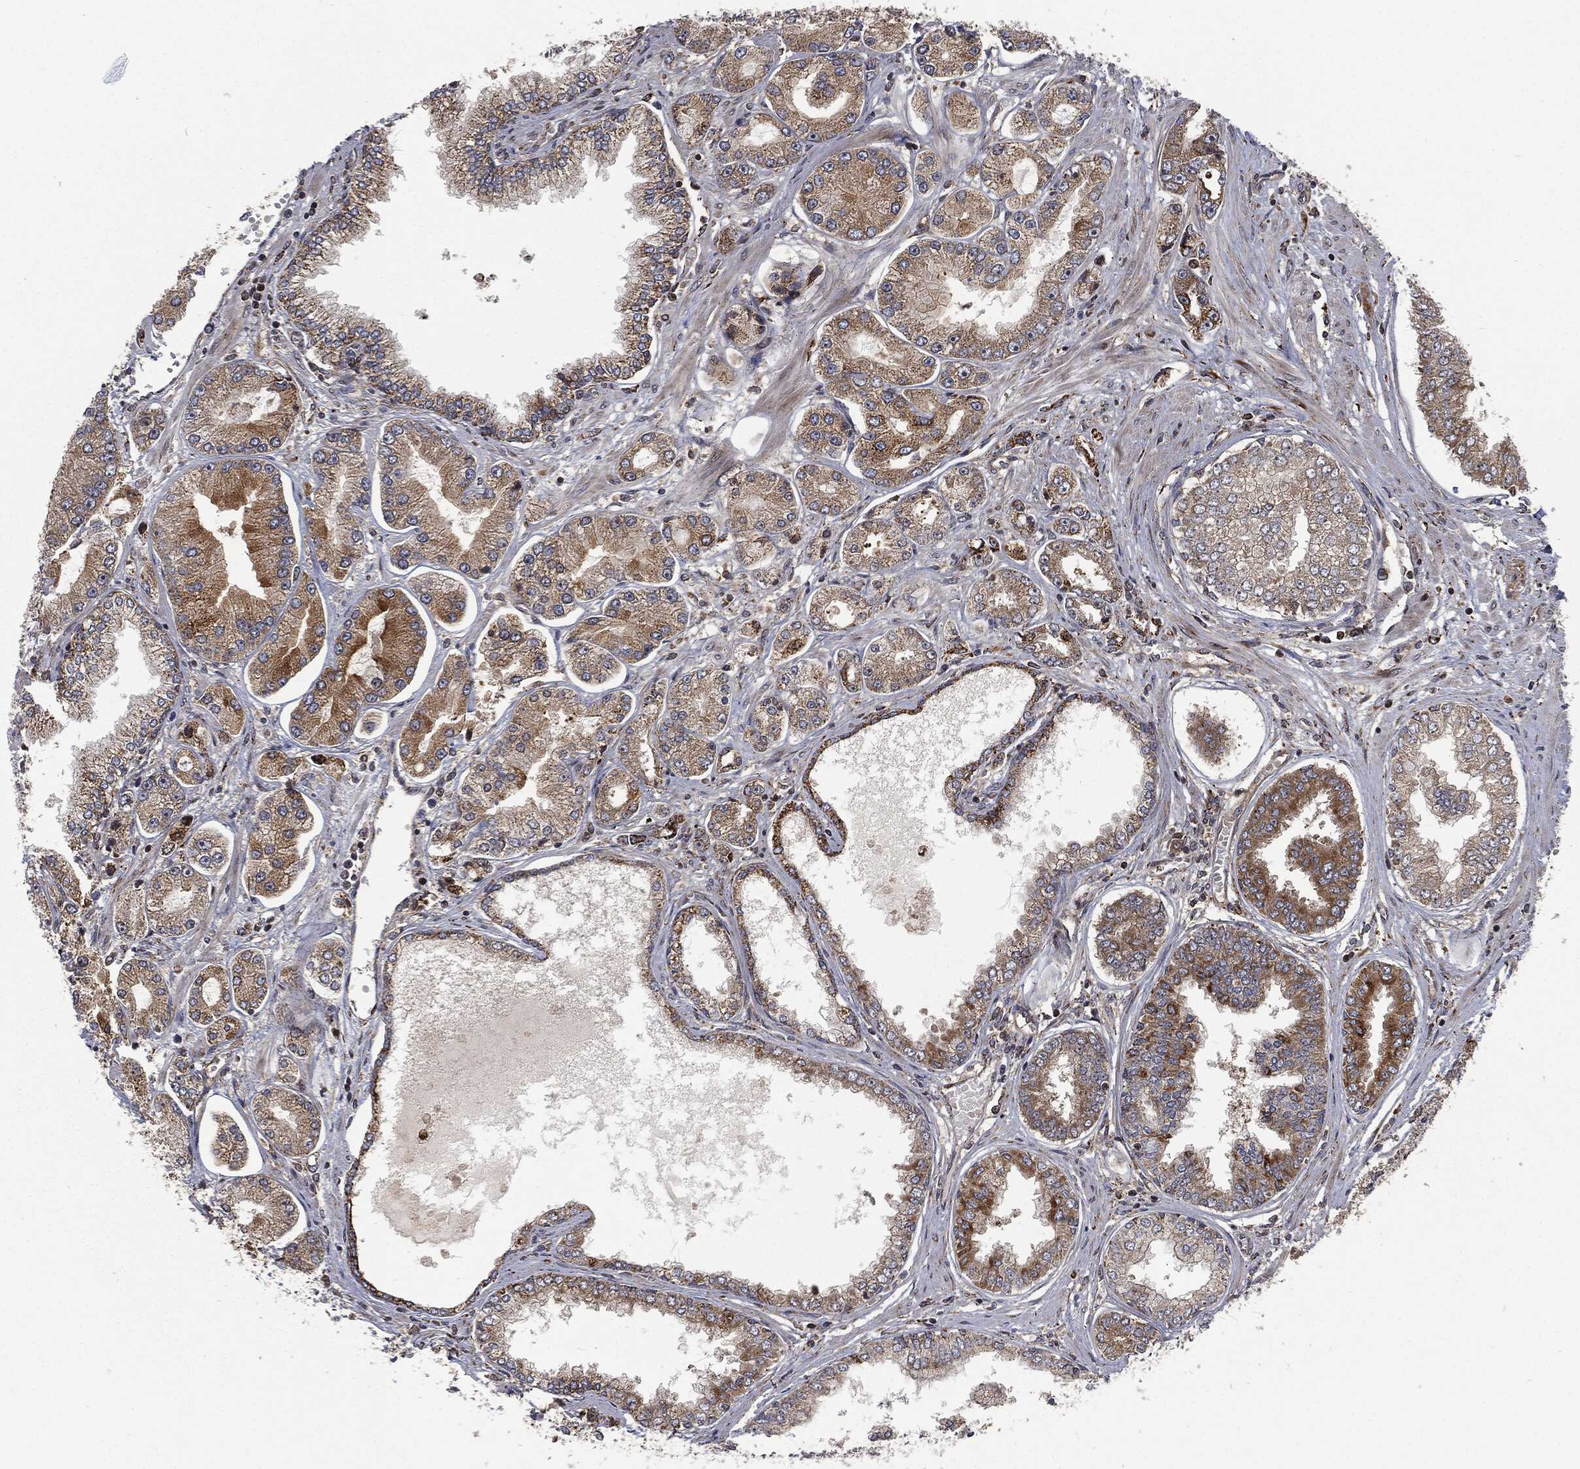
{"staining": {"intensity": "moderate", "quantity": ">75%", "location": "cytoplasmic/membranous"}, "tissue": "prostate cancer", "cell_type": "Tumor cells", "image_type": "cancer", "snomed": [{"axis": "morphology", "description": "Adenocarcinoma, Low grade"}, {"axis": "topography", "description": "Prostate"}], "caption": "The immunohistochemical stain highlights moderate cytoplasmic/membranous positivity in tumor cells of adenocarcinoma (low-grade) (prostate) tissue.", "gene": "RFTN1", "patient": {"sex": "male", "age": 72}}